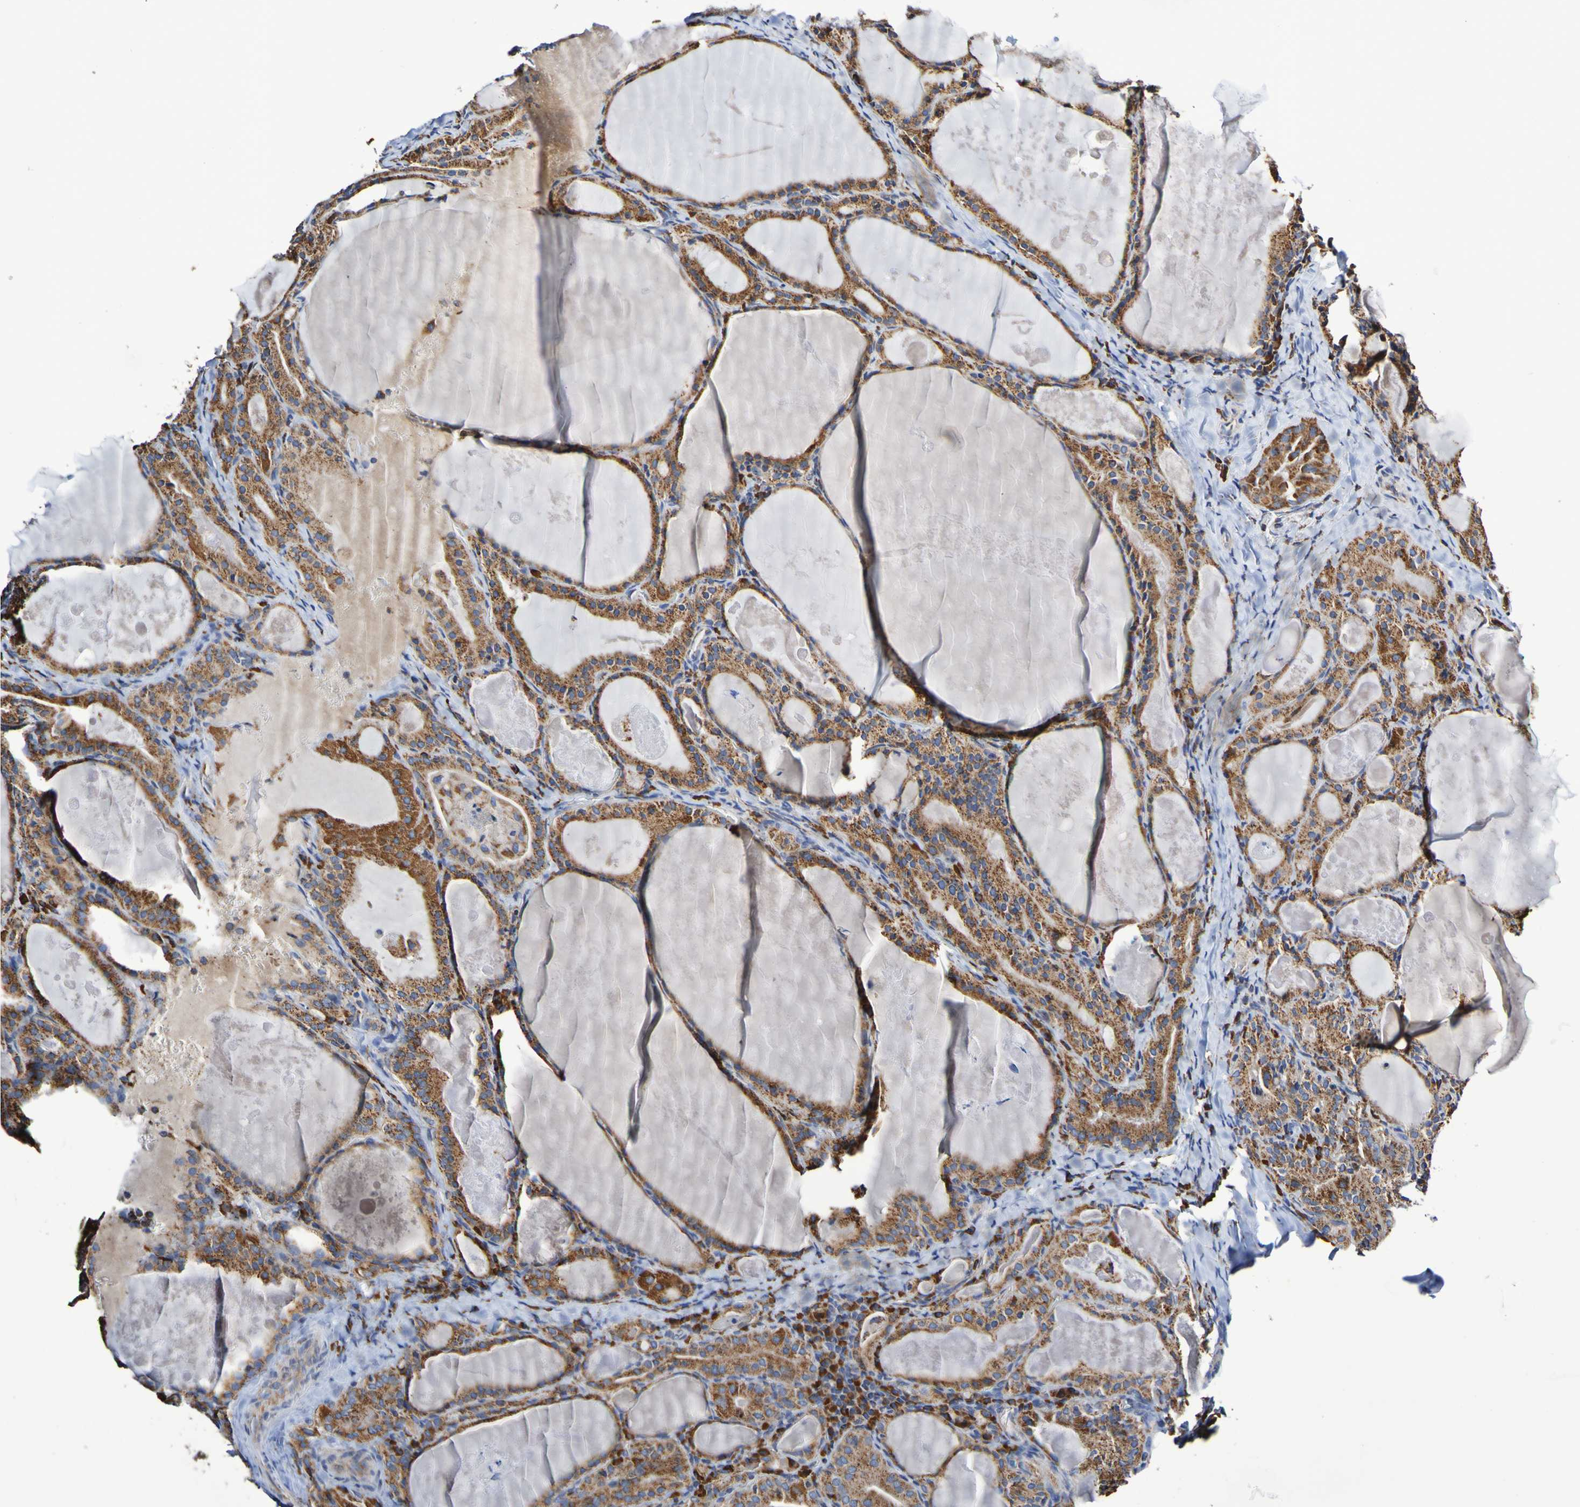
{"staining": {"intensity": "strong", "quantity": ">75%", "location": "cytoplasmic/membranous"}, "tissue": "thyroid cancer", "cell_type": "Tumor cells", "image_type": "cancer", "snomed": [{"axis": "morphology", "description": "Papillary adenocarcinoma, NOS"}, {"axis": "topography", "description": "Thyroid gland"}], "caption": "Strong cytoplasmic/membranous protein positivity is appreciated in approximately >75% of tumor cells in papillary adenocarcinoma (thyroid).", "gene": "IL18R1", "patient": {"sex": "female", "age": 42}}